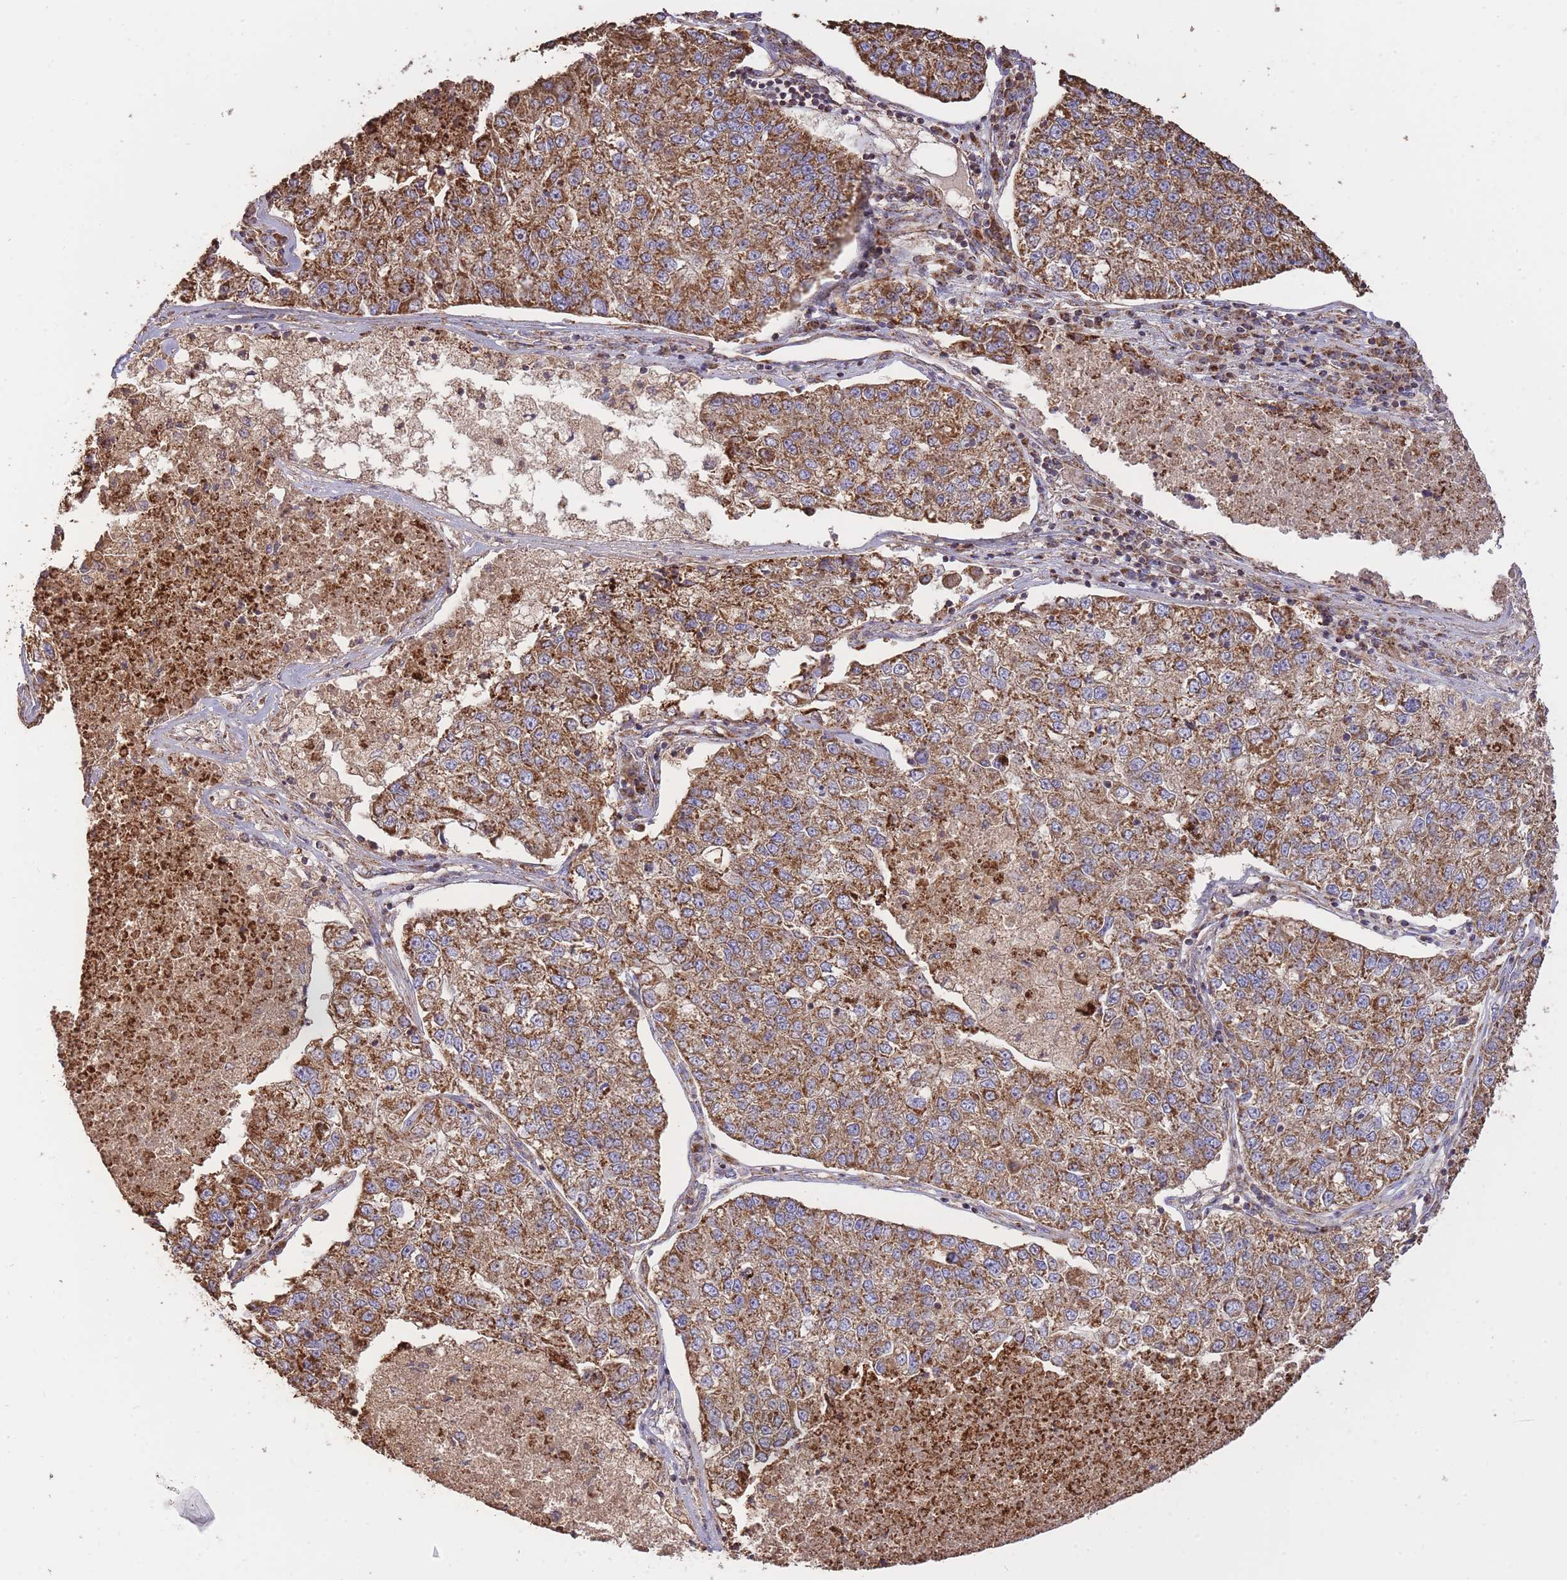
{"staining": {"intensity": "strong", "quantity": ">75%", "location": "cytoplasmic/membranous"}, "tissue": "lung cancer", "cell_type": "Tumor cells", "image_type": "cancer", "snomed": [{"axis": "morphology", "description": "Adenocarcinoma, NOS"}, {"axis": "topography", "description": "Lung"}], "caption": "The photomicrograph exhibits a brown stain indicating the presence of a protein in the cytoplasmic/membranous of tumor cells in lung cancer. The protein of interest is stained brown, and the nuclei are stained in blue (DAB IHC with brightfield microscopy, high magnification).", "gene": "PREP", "patient": {"sex": "male", "age": 49}}